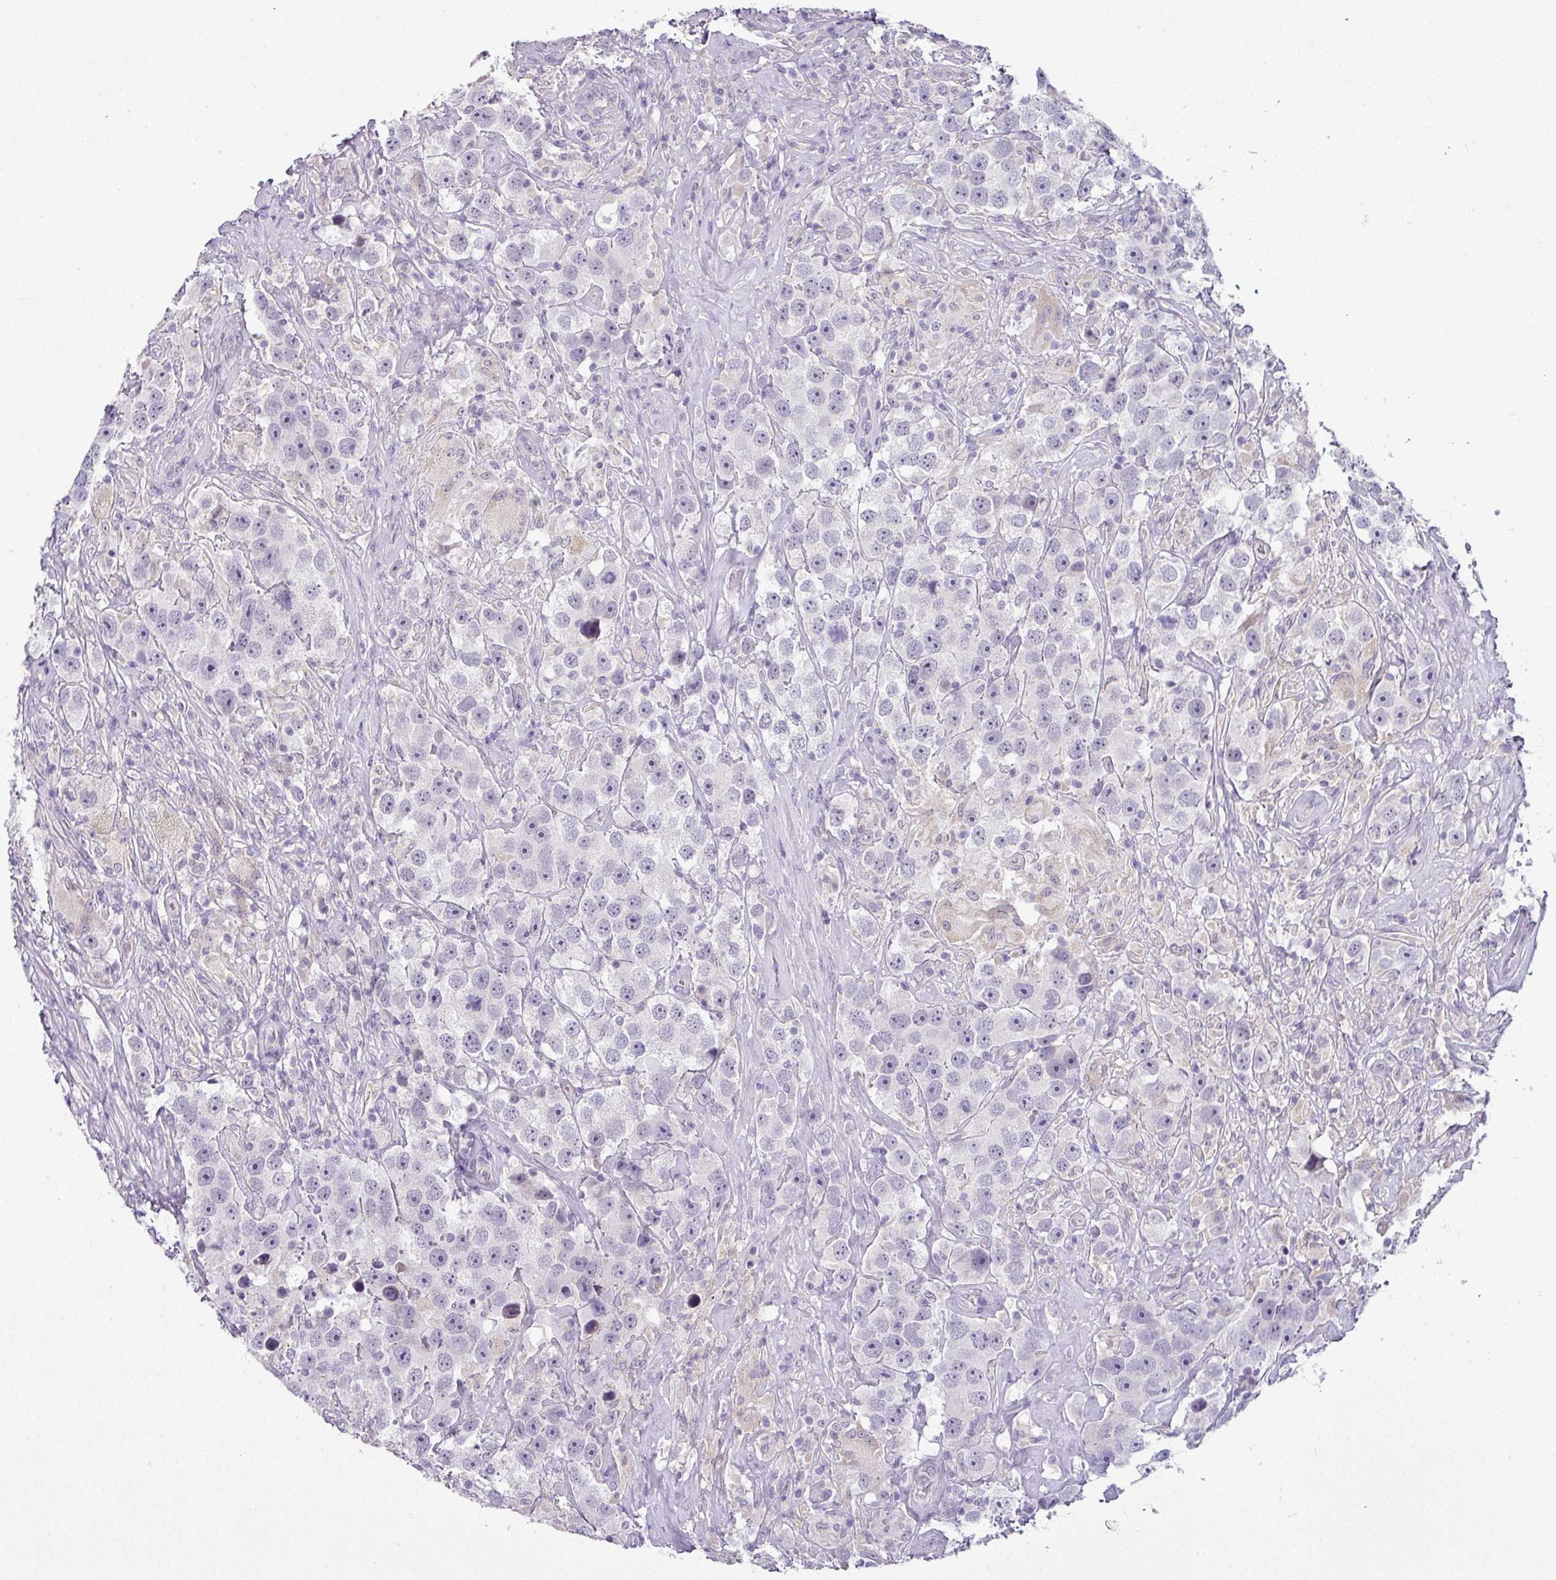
{"staining": {"intensity": "negative", "quantity": "none", "location": "none"}, "tissue": "testis cancer", "cell_type": "Tumor cells", "image_type": "cancer", "snomed": [{"axis": "morphology", "description": "Seminoma, NOS"}, {"axis": "topography", "description": "Testis"}], "caption": "High power microscopy histopathology image of an immunohistochemistry histopathology image of testis cancer (seminoma), revealing no significant positivity in tumor cells. The staining was performed using DAB (3,3'-diaminobenzidine) to visualize the protein expression in brown, while the nuclei were stained in blue with hematoxylin (Magnification: 20x).", "gene": "HBEGF", "patient": {"sex": "male", "age": 49}}